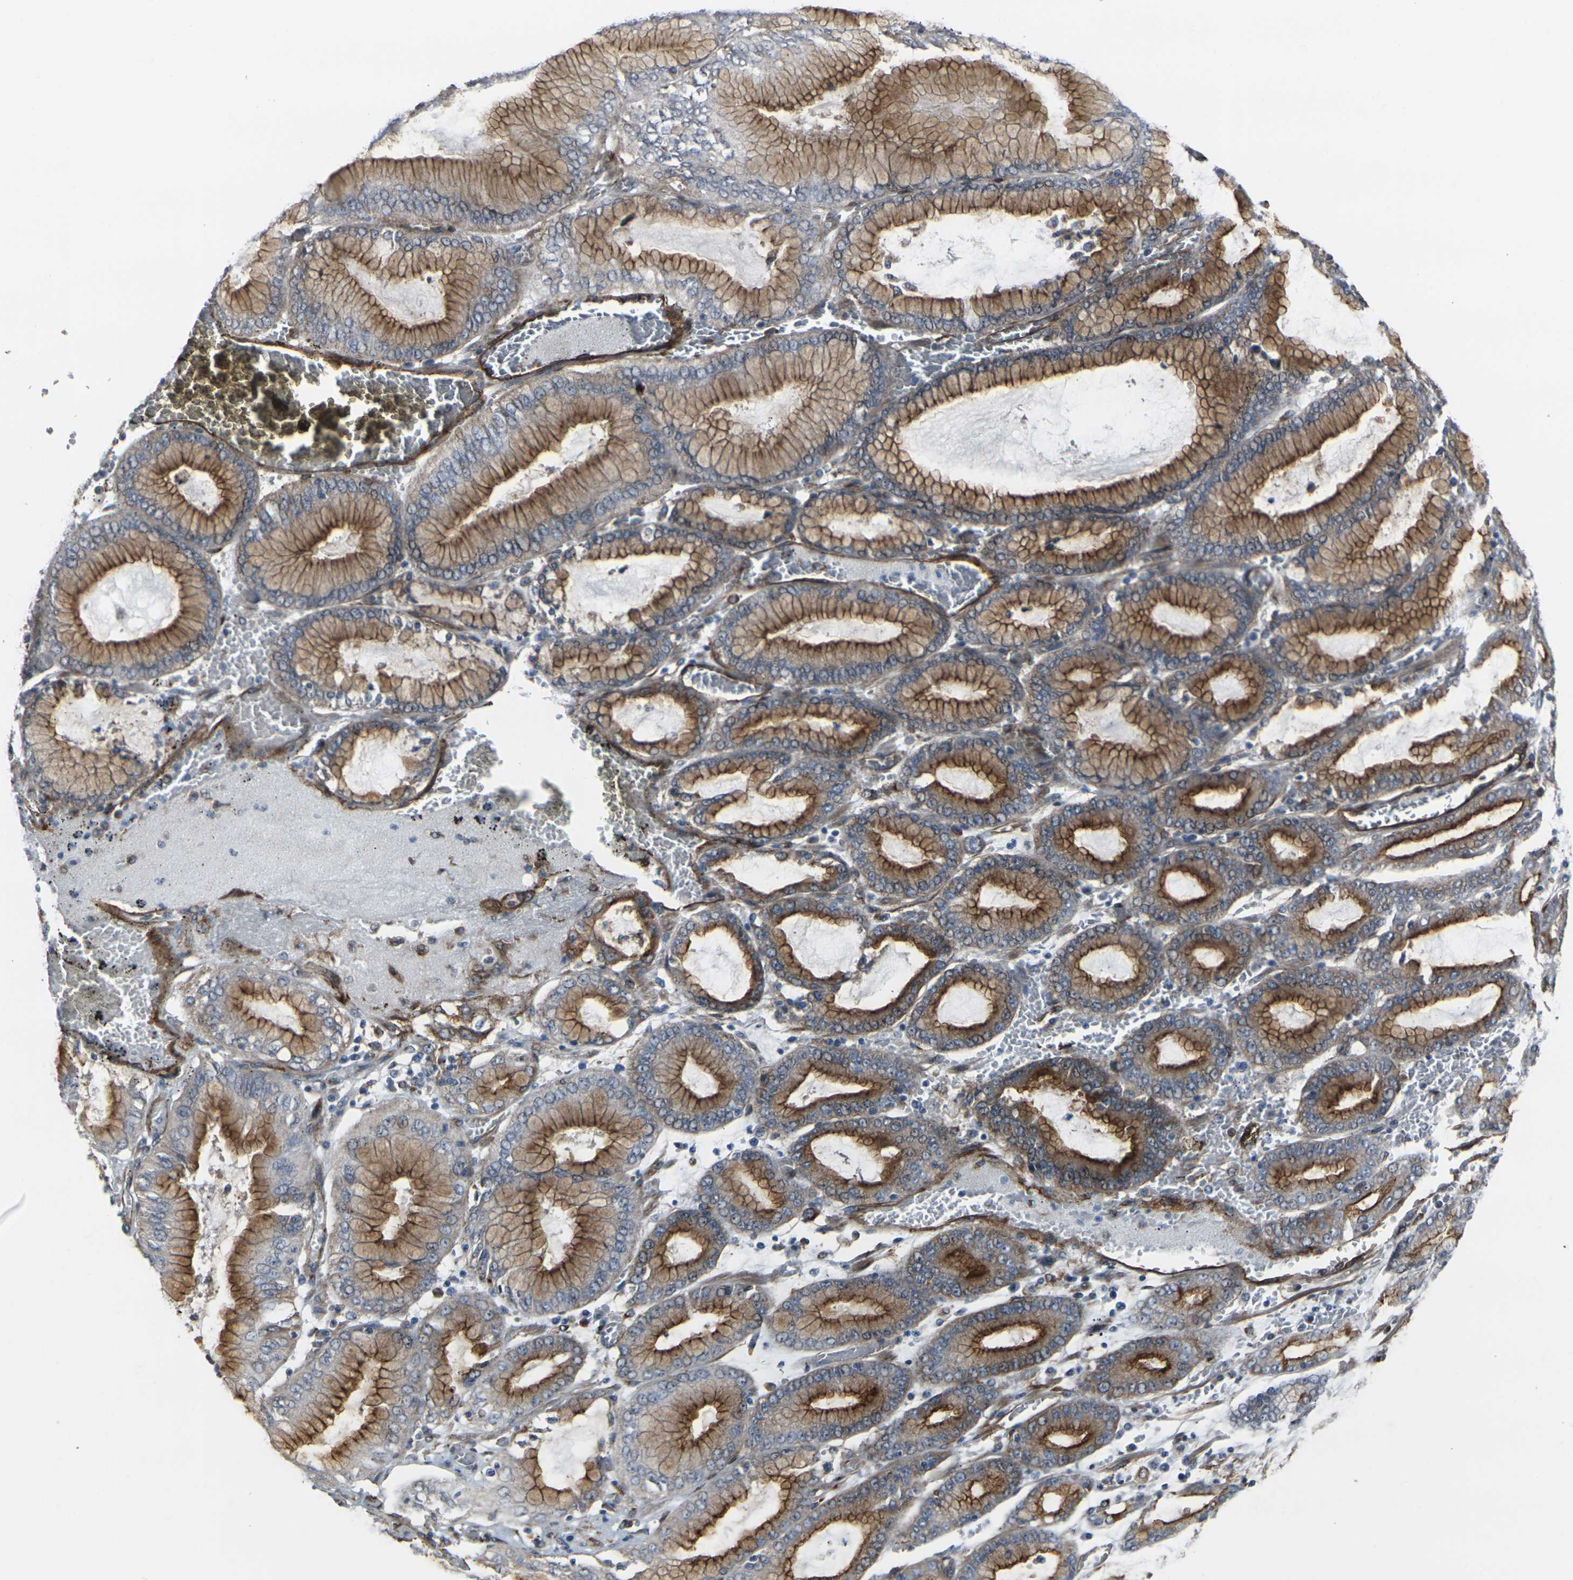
{"staining": {"intensity": "strong", "quantity": ">75%", "location": "cytoplasmic/membranous"}, "tissue": "stomach cancer", "cell_type": "Tumor cells", "image_type": "cancer", "snomed": [{"axis": "morphology", "description": "Normal tissue, NOS"}, {"axis": "morphology", "description": "Adenocarcinoma, NOS"}, {"axis": "topography", "description": "Stomach, upper"}, {"axis": "topography", "description": "Stomach"}], "caption": "Tumor cells exhibit strong cytoplasmic/membranous positivity in about >75% of cells in stomach cancer.", "gene": "MYOF", "patient": {"sex": "male", "age": 76}}